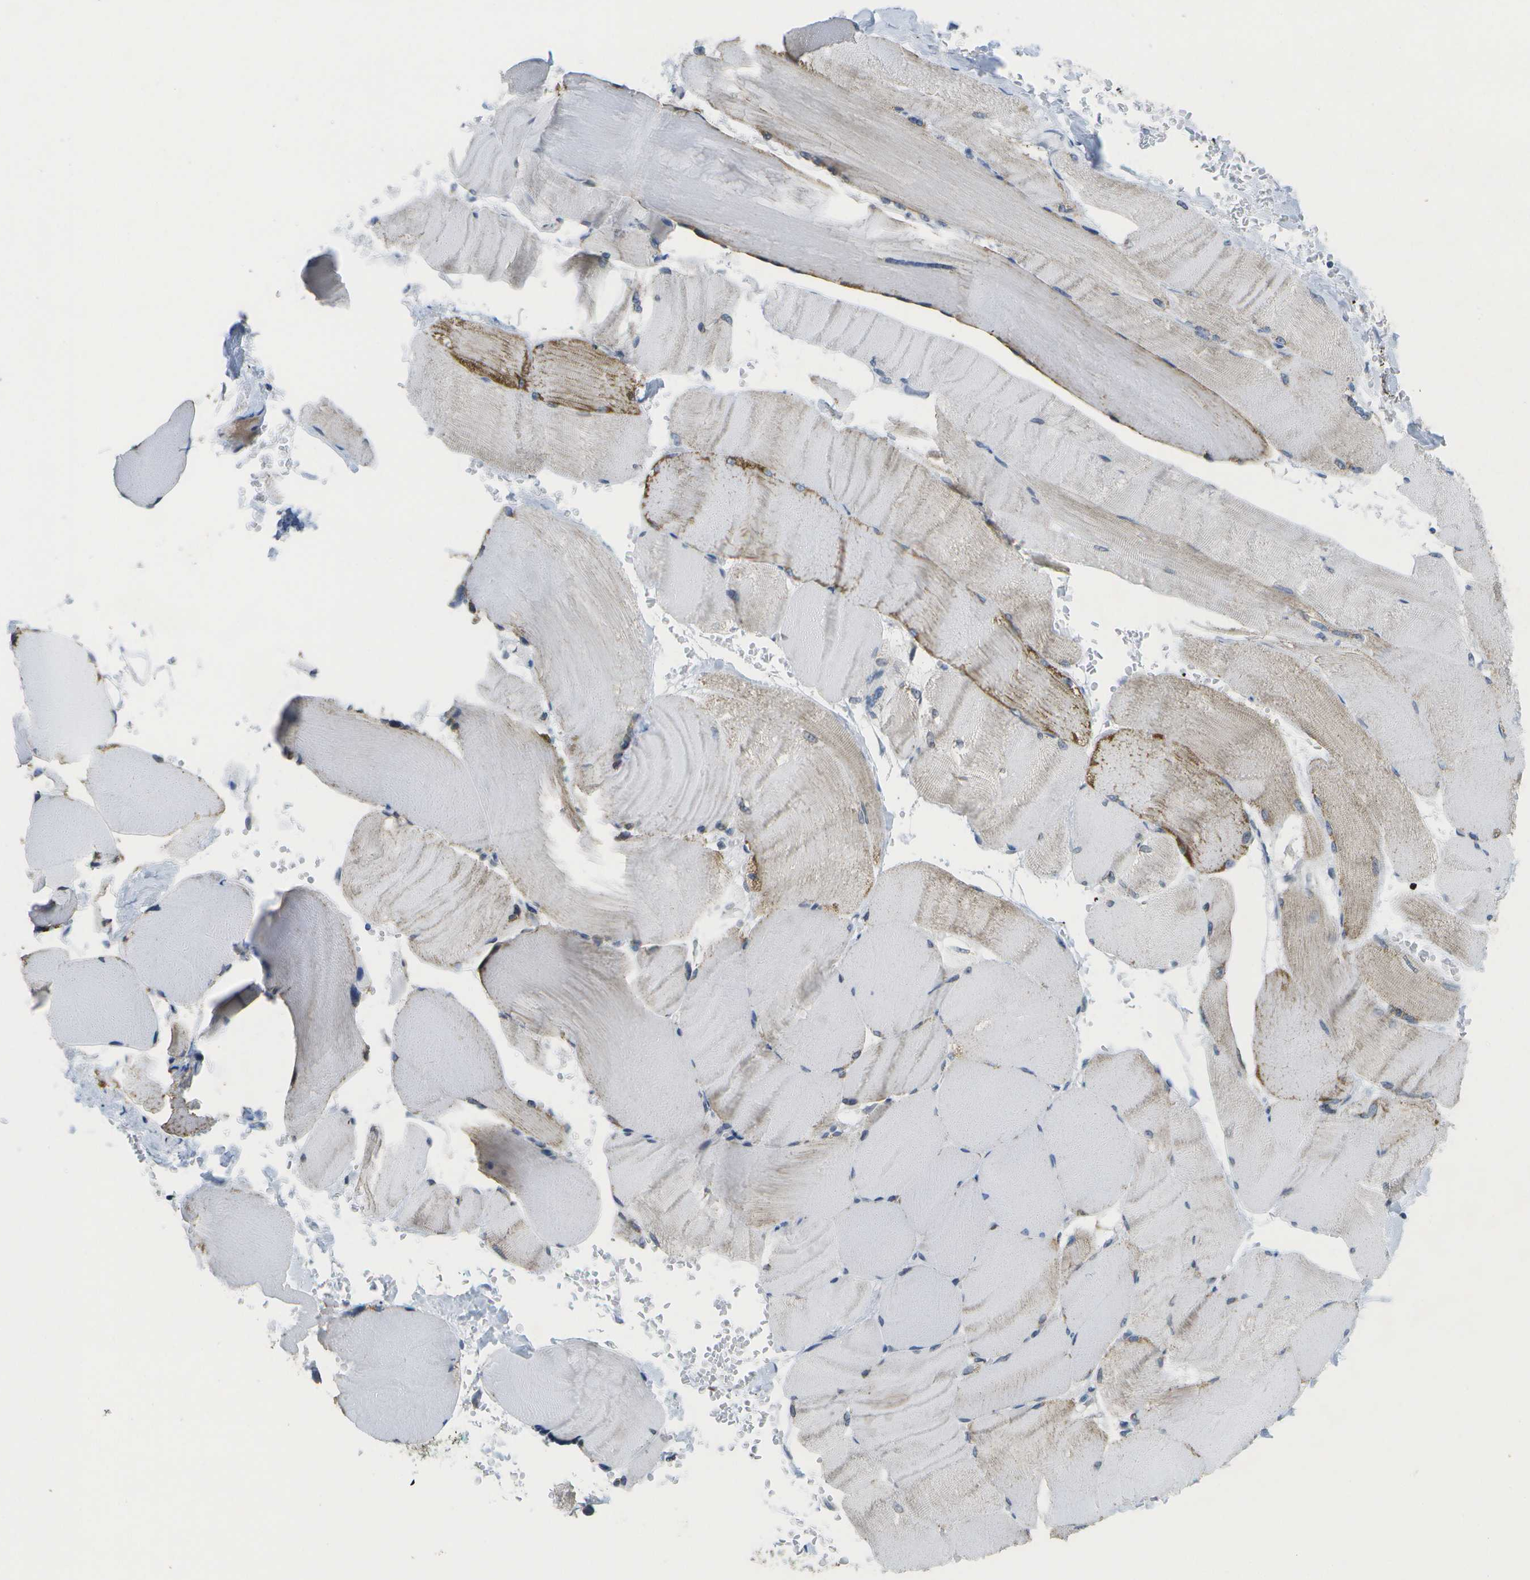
{"staining": {"intensity": "weak", "quantity": "25%-75%", "location": "cytoplasmic/membranous"}, "tissue": "skeletal muscle", "cell_type": "Myocytes", "image_type": "normal", "snomed": [{"axis": "morphology", "description": "Normal tissue, NOS"}, {"axis": "topography", "description": "Skin"}, {"axis": "topography", "description": "Skeletal muscle"}], "caption": "This image exhibits normal skeletal muscle stained with IHC to label a protein in brown. The cytoplasmic/membranous of myocytes show weak positivity for the protein. Nuclei are counter-stained blue.", "gene": "TMEM223", "patient": {"sex": "male", "age": 83}}